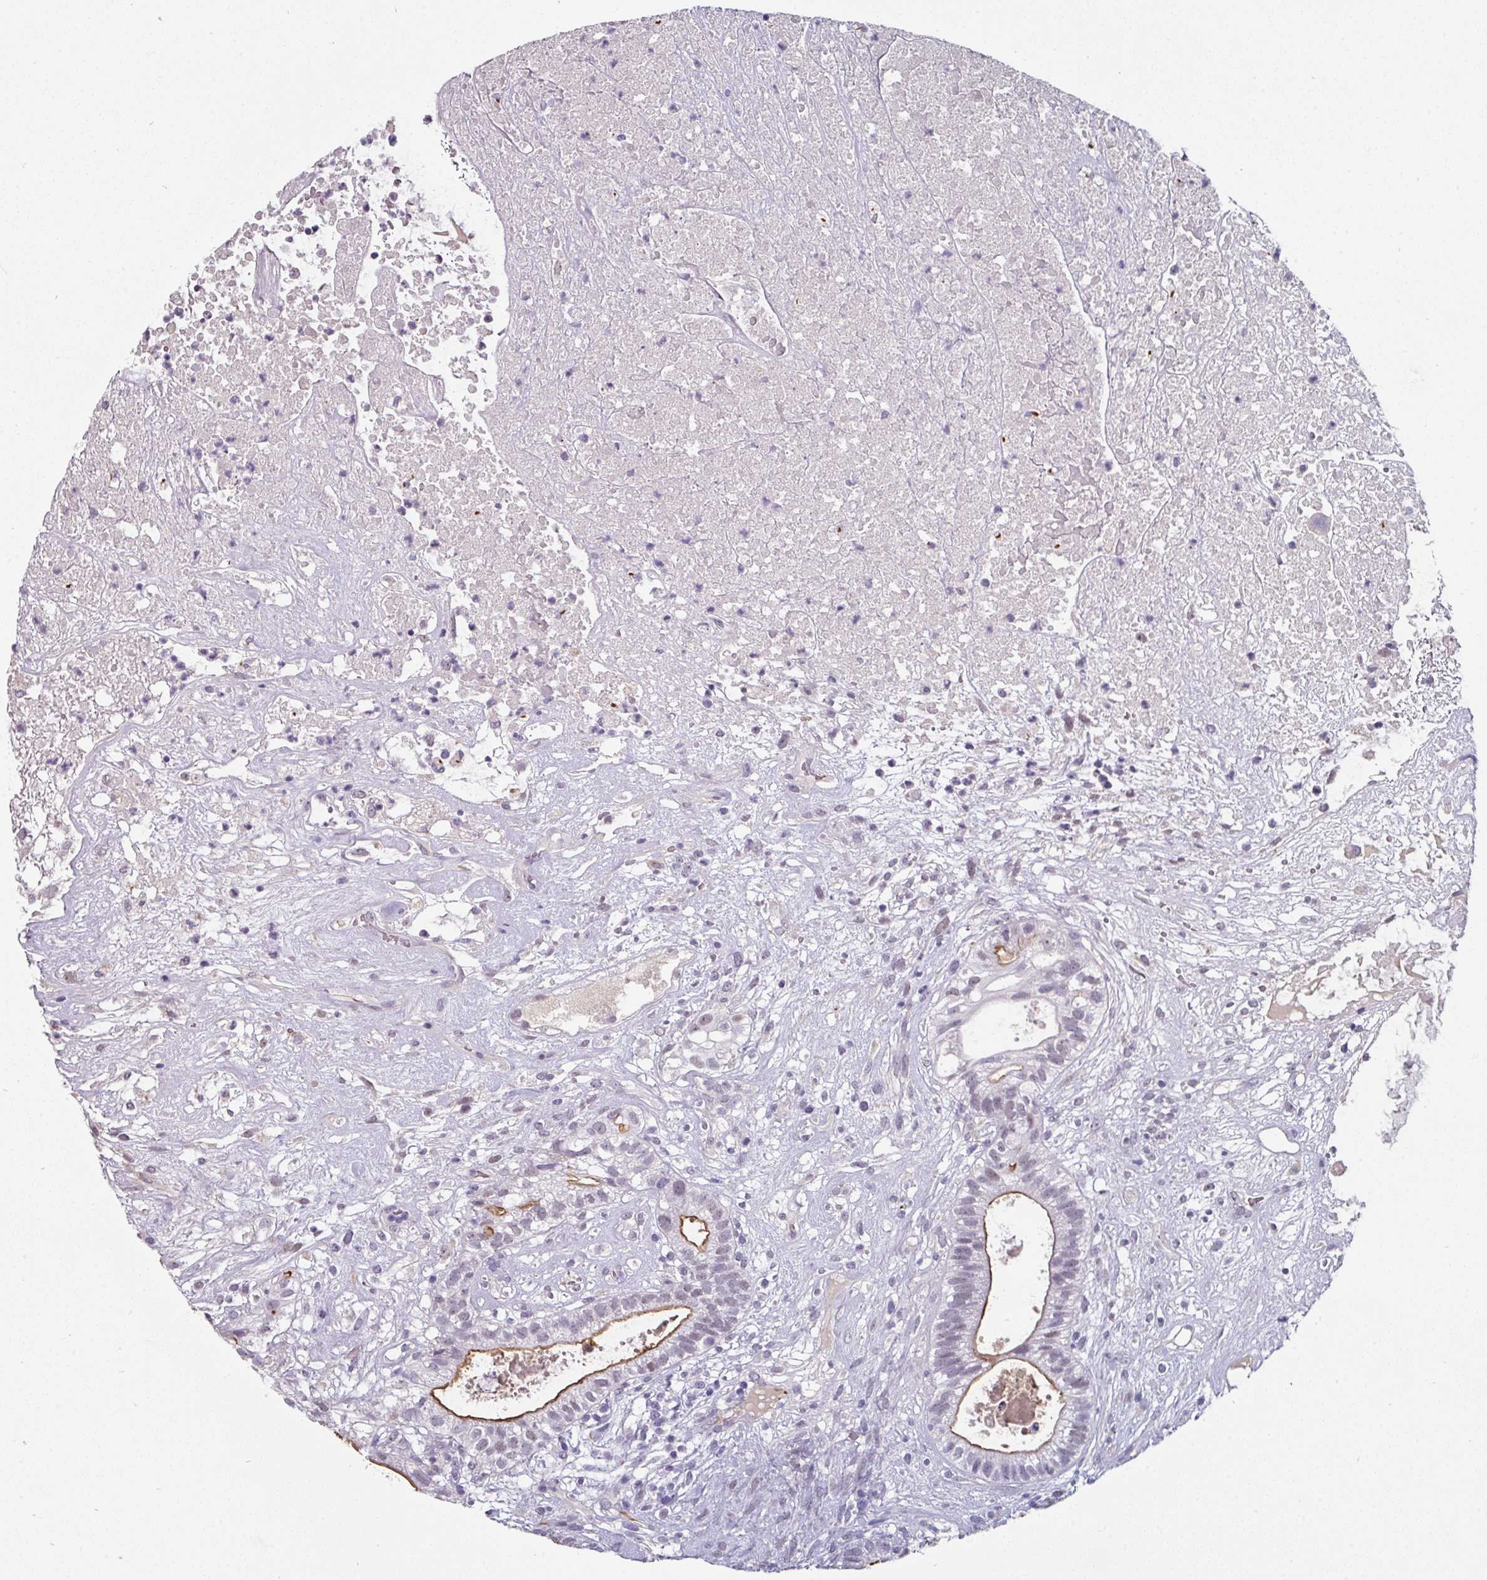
{"staining": {"intensity": "moderate", "quantity": "<25%", "location": "cytoplasmic/membranous,nuclear"}, "tissue": "testis cancer", "cell_type": "Tumor cells", "image_type": "cancer", "snomed": [{"axis": "morphology", "description": "Seminoma, NOS"}, {"axis": "morphology", "description": "Carcinoma, Embryonal, NOS"}, {"axis": "topography", "description": "Testis"}], "caption": "Testis cancer (seminoma) was stained to show a protein in brown. There is low levels of moderate cytoplasmic/membranous and nuclear positivity in approximately <25% of tumor cells.", "gene": "EYA3", "patient": {"sex": "male", "age": 41}}